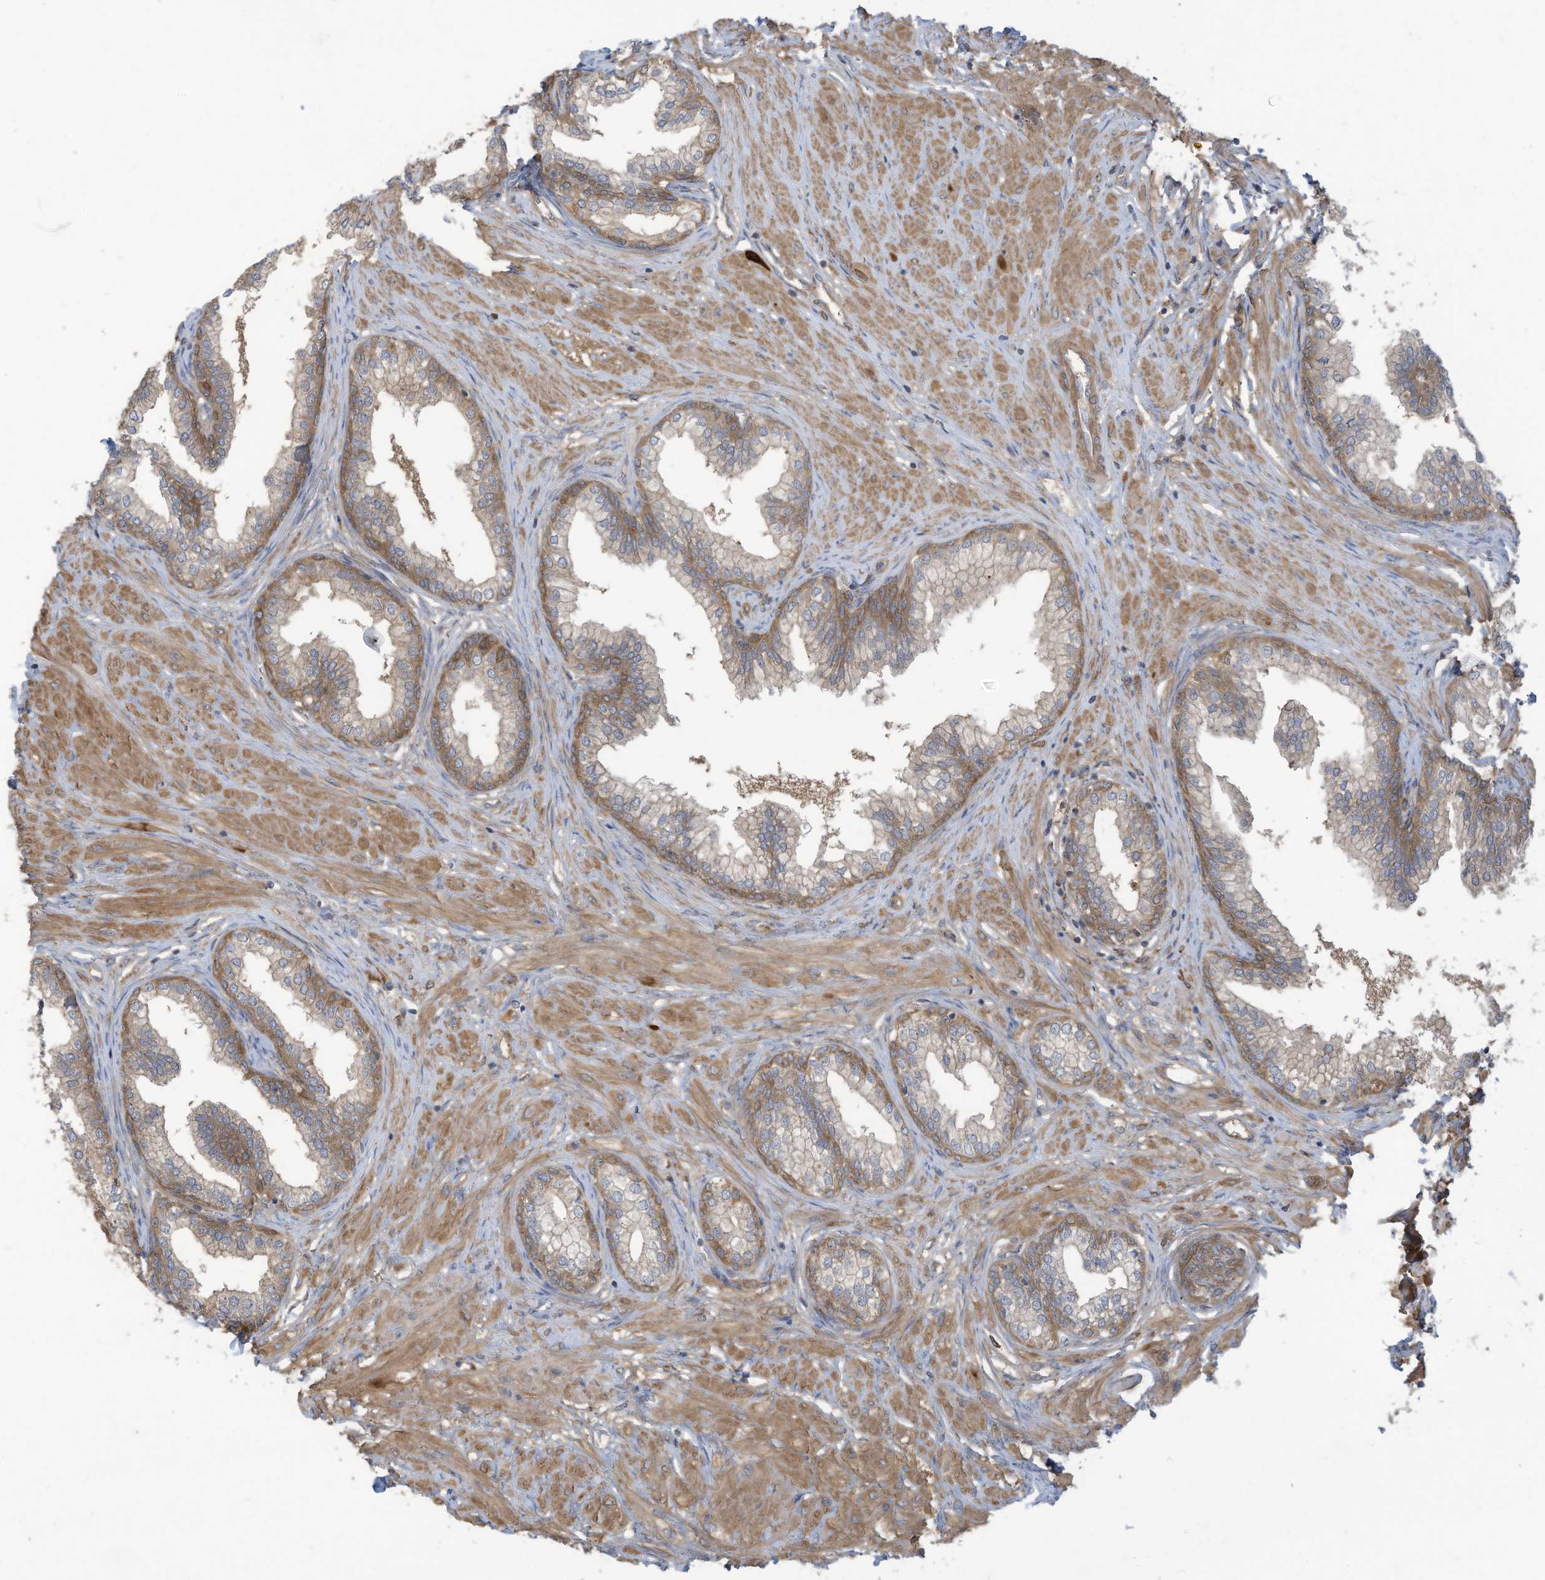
{"staining": {"intensity": "moderate", "quantity": ">75%", "location": "cytoplasmic/membranous"}, "tissue": "prostate", "cell_type": "Glandular cells", "image_type": "normal", "snomed": [{"axis": "morphology", "description": "Normal tissue, NOS"}, {"axis": "morphology", "description": "Urothelial carcinoma, Low grade"}, {"axis": "topography", "description": "Urinary bladder"}, {"axis": "topography", "description": "Prostate"}], "caption": "This is a photomicrograph of IHC staining of unremarkable prostate, which shows moderate positivity in the cytoplasmic/membranous of glandular cells.", "gene": "ADI1", "patient": {"sex": "male", "age": 60}}